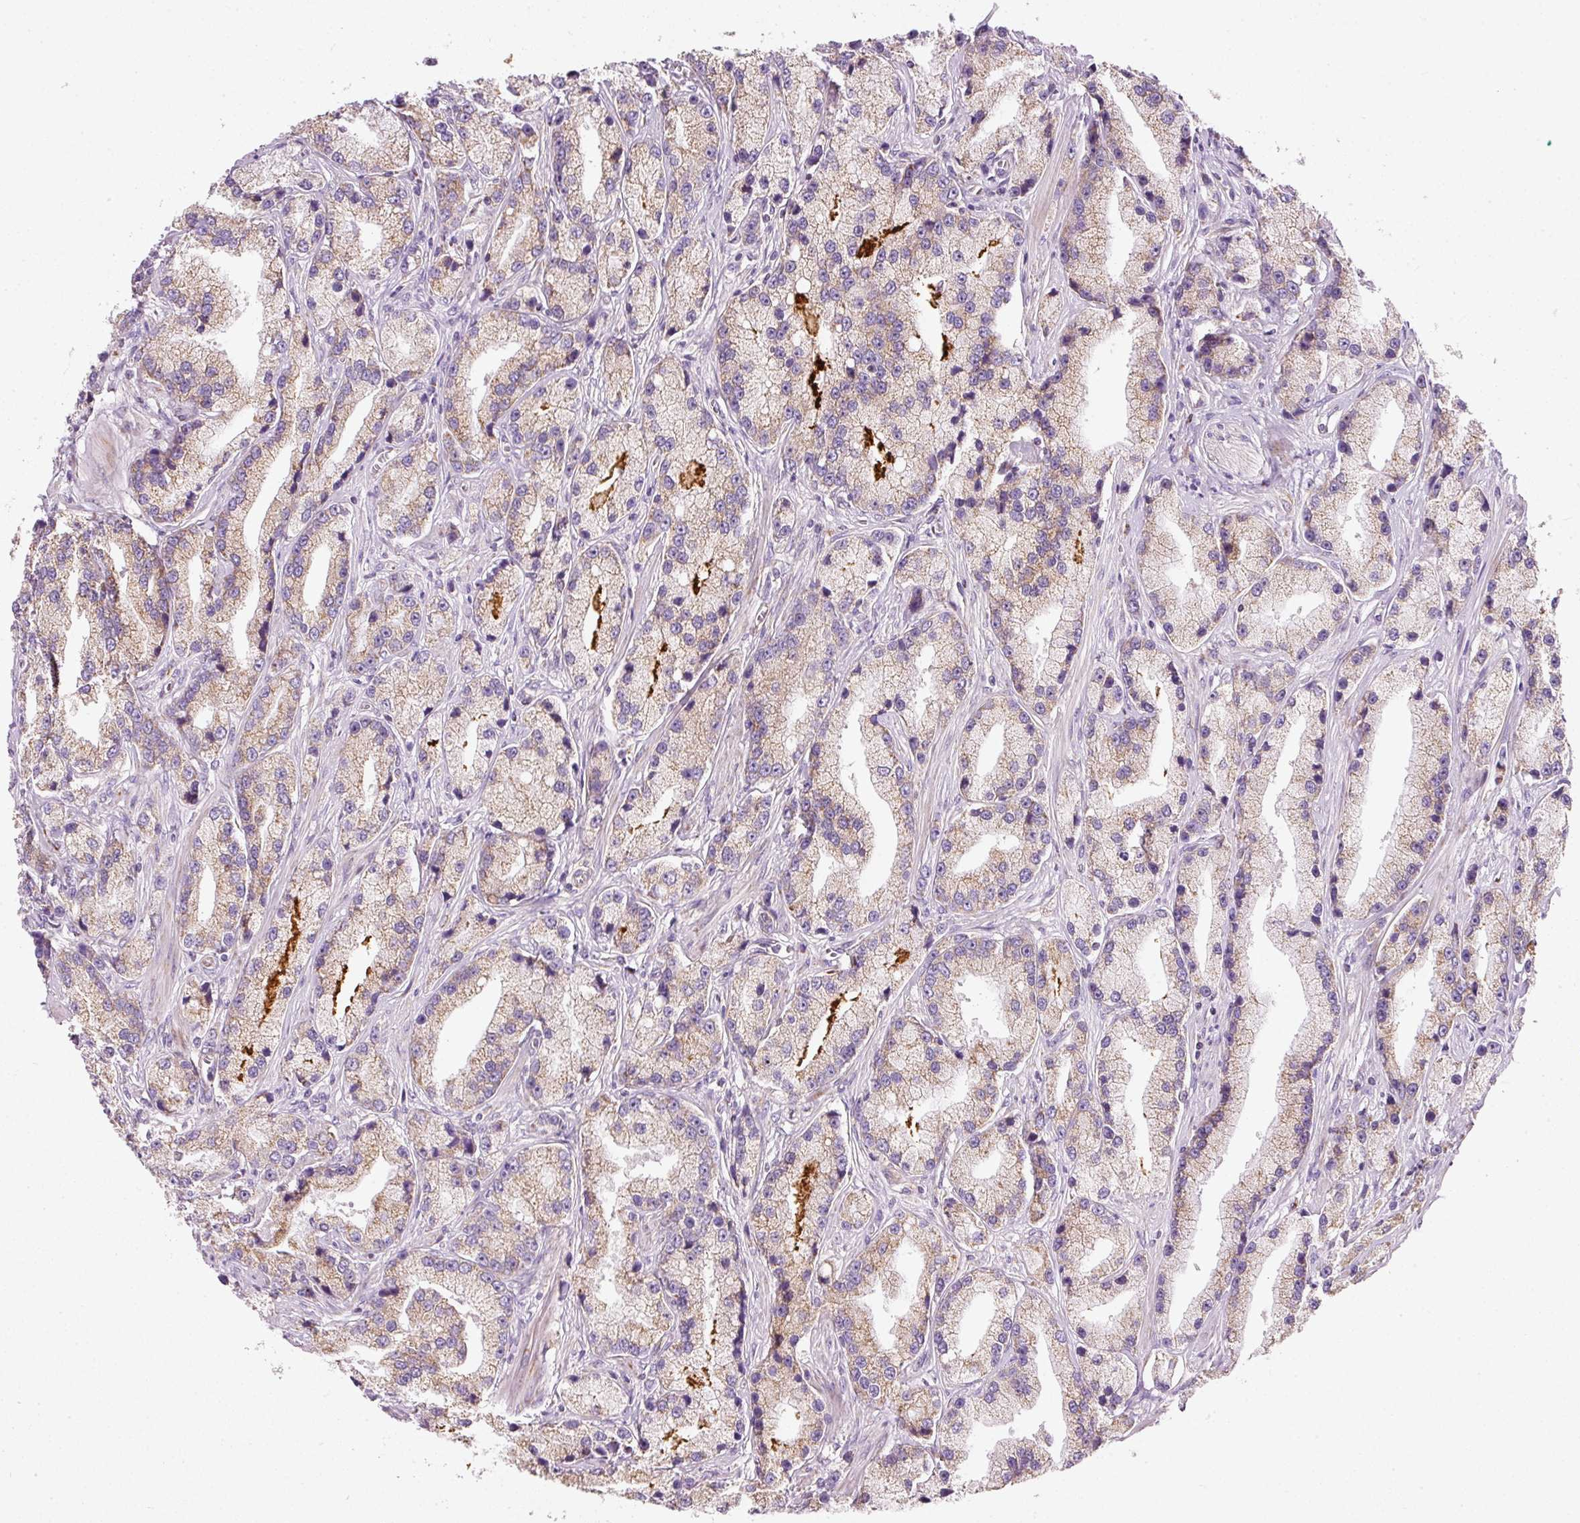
{"staining": {"intensity": "weak", "quantity": "25%-75%", "location": "cytoplasmic/membranous"}, "tissue": "prostate cancer", "cell_type": "Tumor cells", "image_type": "cancer", "snomed": [{"axis": "morphology", "description": "Adenocarcinoma, High grade"}, {"axis": "topography", "description": "Prostate"}], "caption": "Immunohistochemical staining of human prostate cancer reveals weak cytoplasmic/membranous protein positivity in about 25%-75% of tumor cells.", "gene": "NDUFA1", "patient": {"sex": "male", "age": 74}}